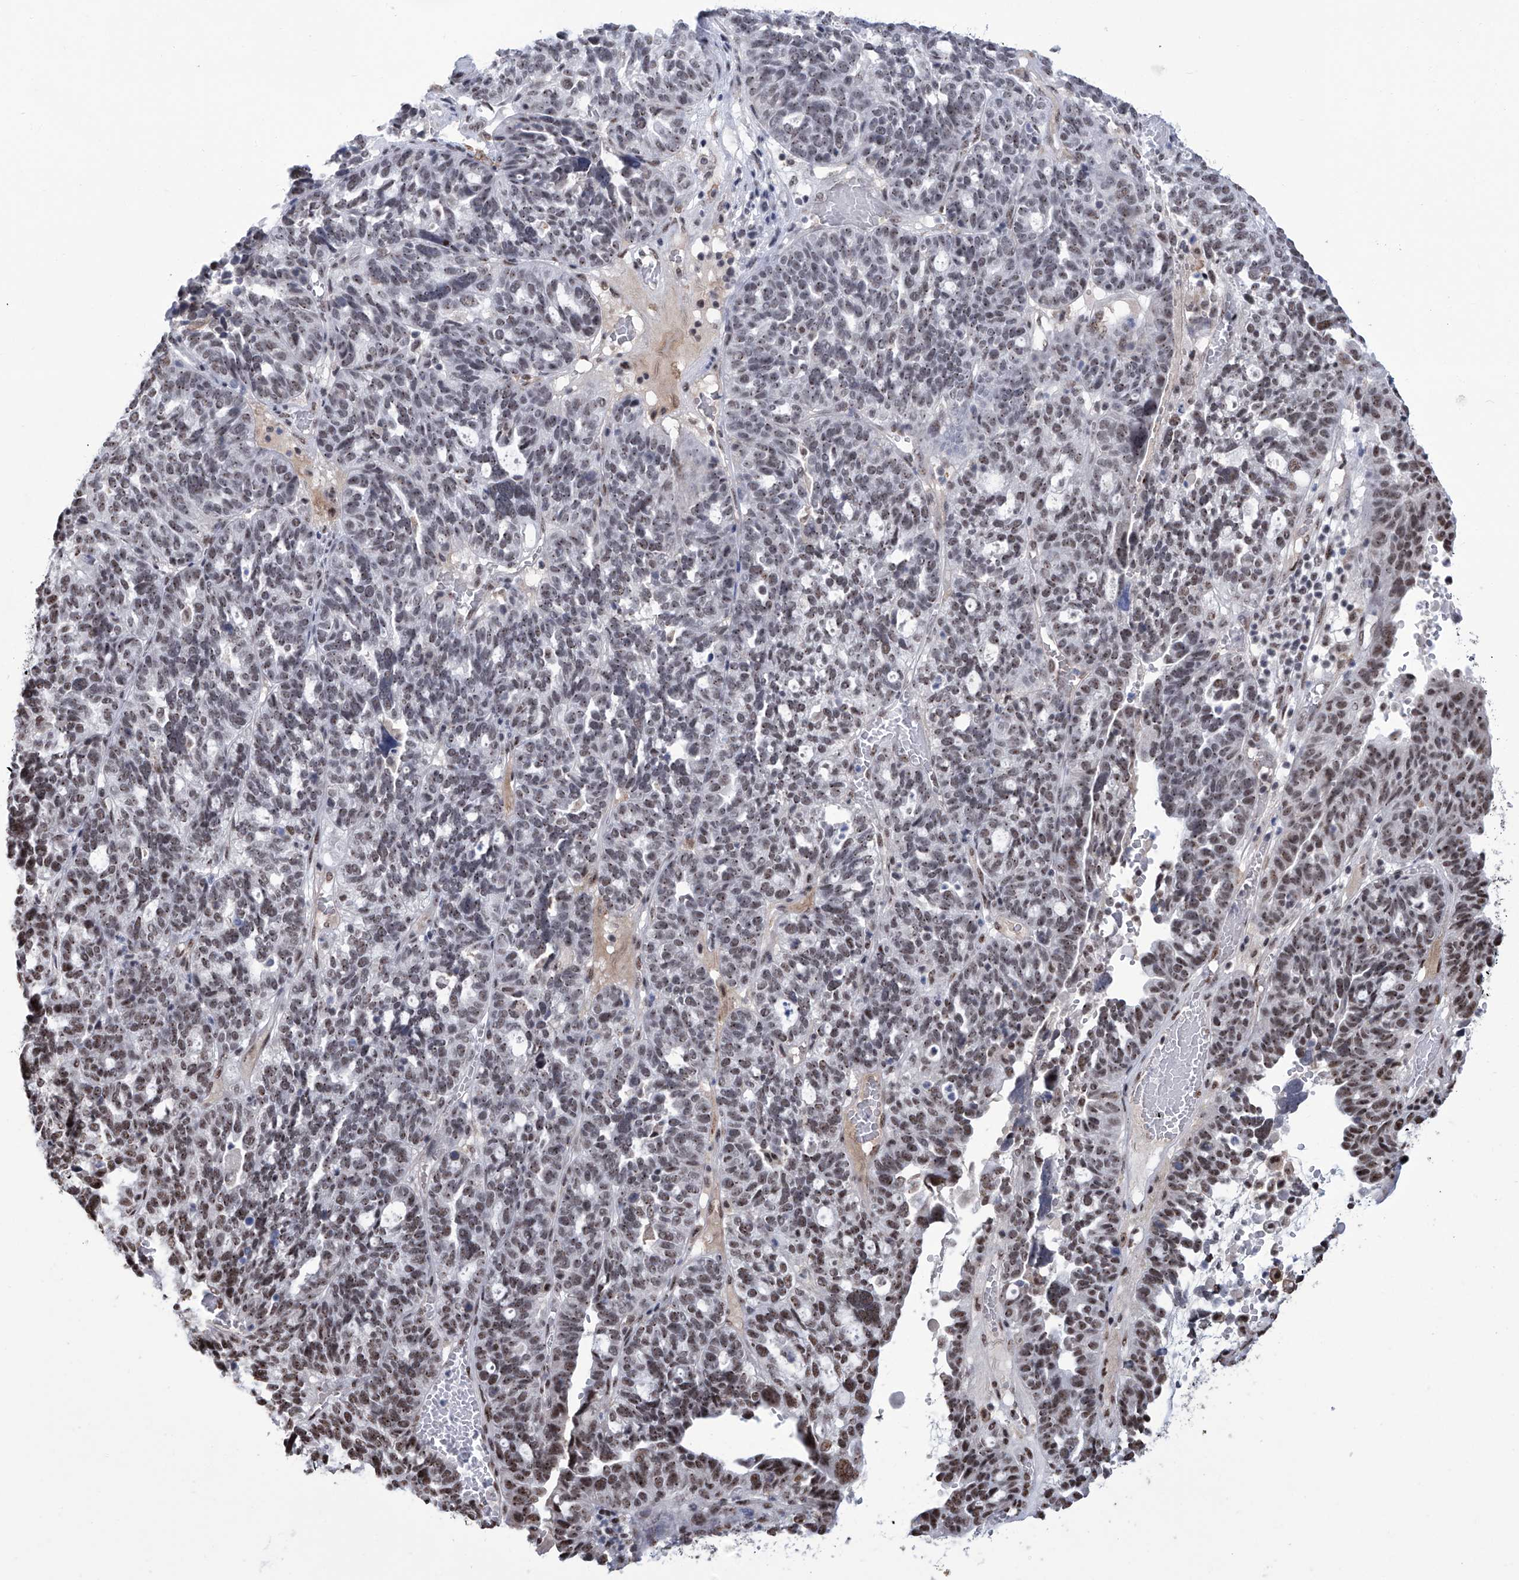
{"staining": {"intensity": "moderate", "quantity": "25%-75%", "location": "nuclear"}, "tissue": "ovarian cancer", "cell_type": "Tumor cells", "image_type": "cancer", "snomed": [{"axis": "morphology", "description": "Cystadenocarcinoma, serous, NOS"}, {"axis": "topography", "description": "Ovary"}], "caption": "DAB immunohistochemical staining of ovarian serous cystadenocarcinoma exhibits moderate nuclear protein staining in about 25%-75% of tumor cells. (brown staining indicates protein expression, while blue staining denotes nuclei).", "gene": "FBXL4", "patient": {"sex": "female", "age": 59}}